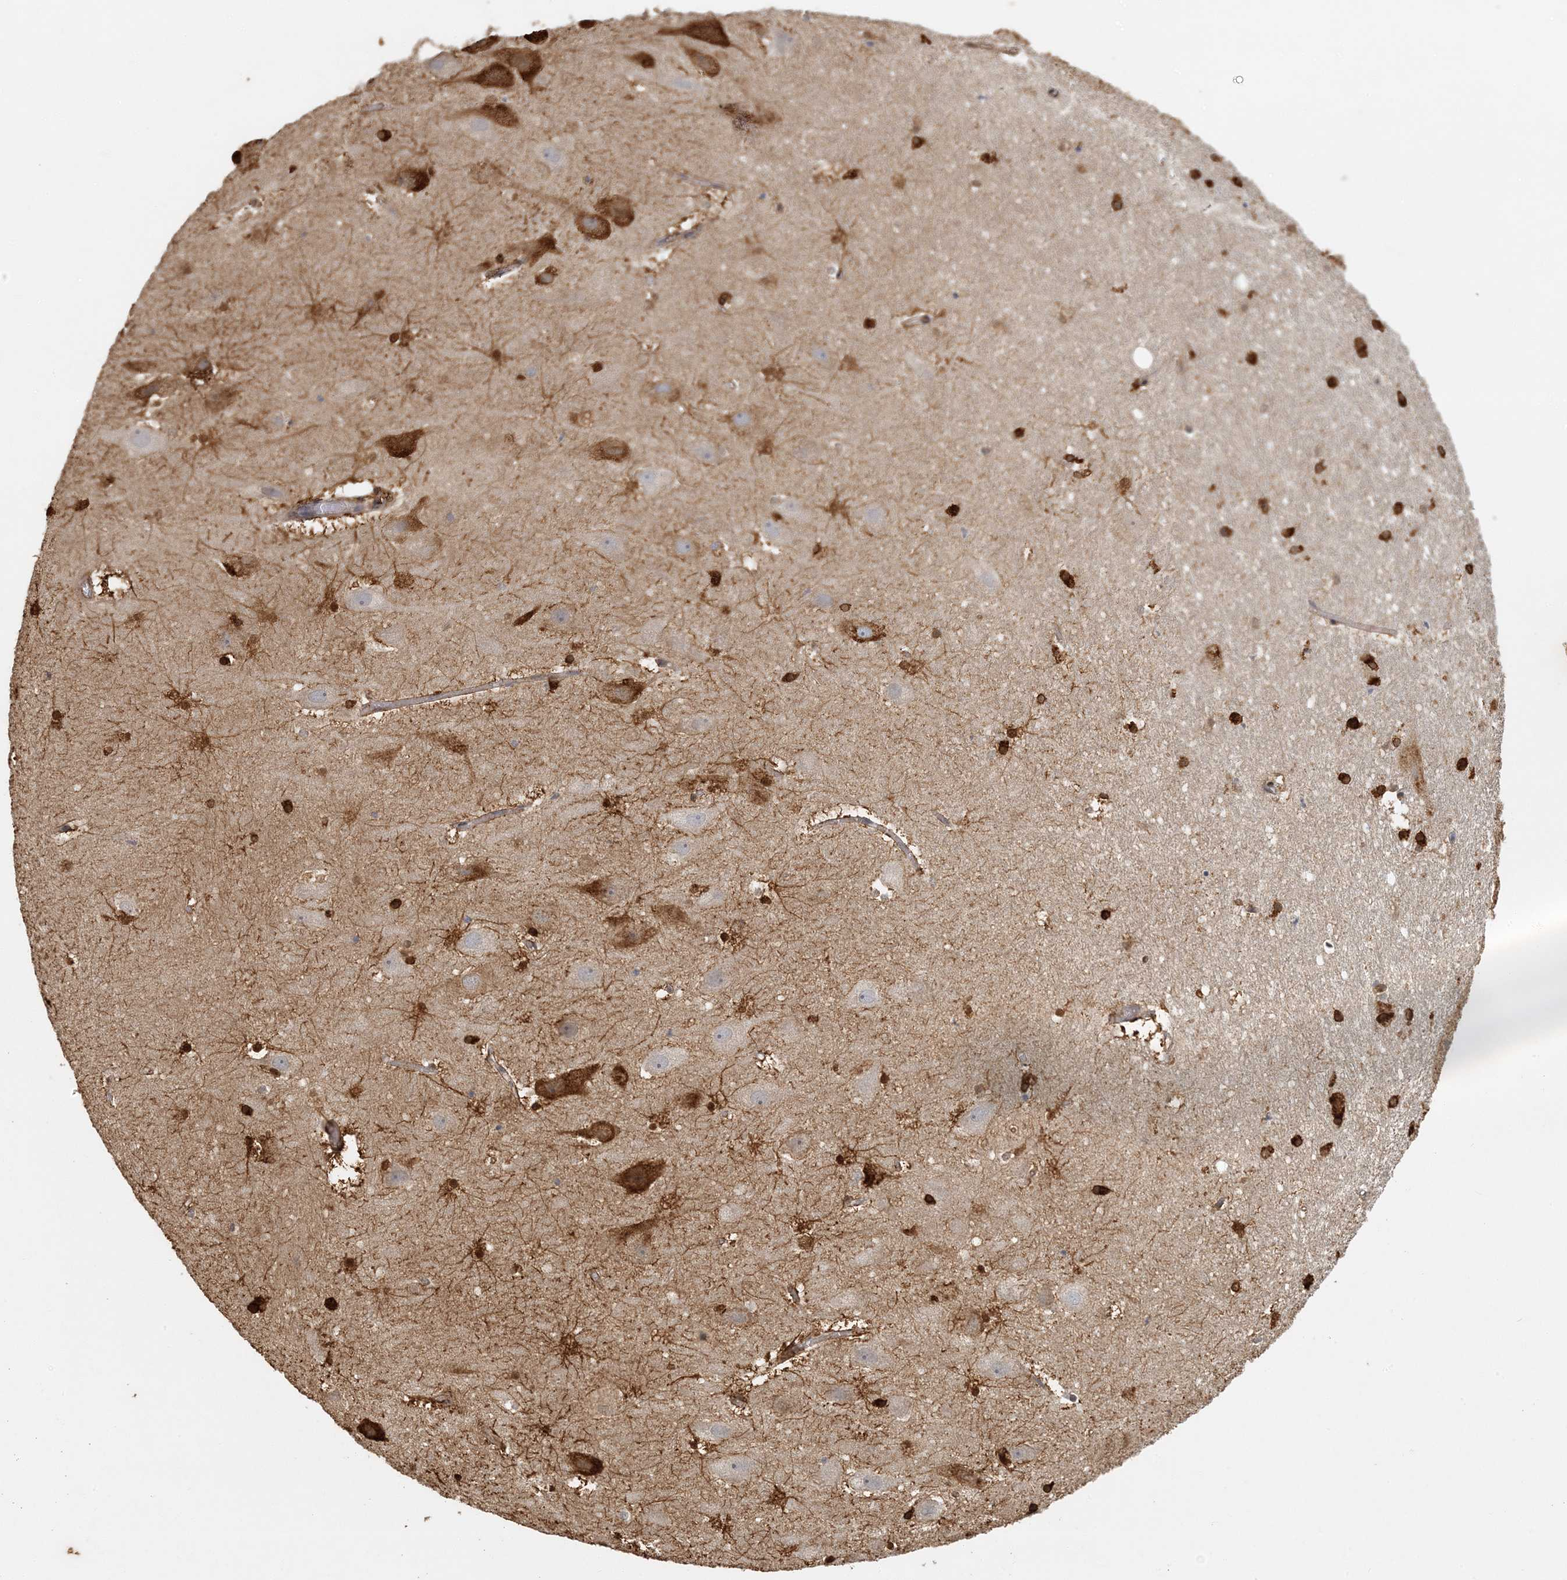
{"staining": {"intensity": "strong", "quantity": "<25%", "location": "cytoplasmic/membranous"}, "tissue": "hippocampus", "cell_type": "Glial cells", "image_type": "normal", "snomed": [{"axis": "morphology", "description": "Normal tissue, NOS"}, {"axis": "topography", "description": "Hippocampus"}], "caption": "Protein staining of normal hippocampus reveals strong cytoplasmic/membranous staining in approximately <25% of glial cells.", "gene": "AK9", "patient": {"sex": "female", "age": 52}}